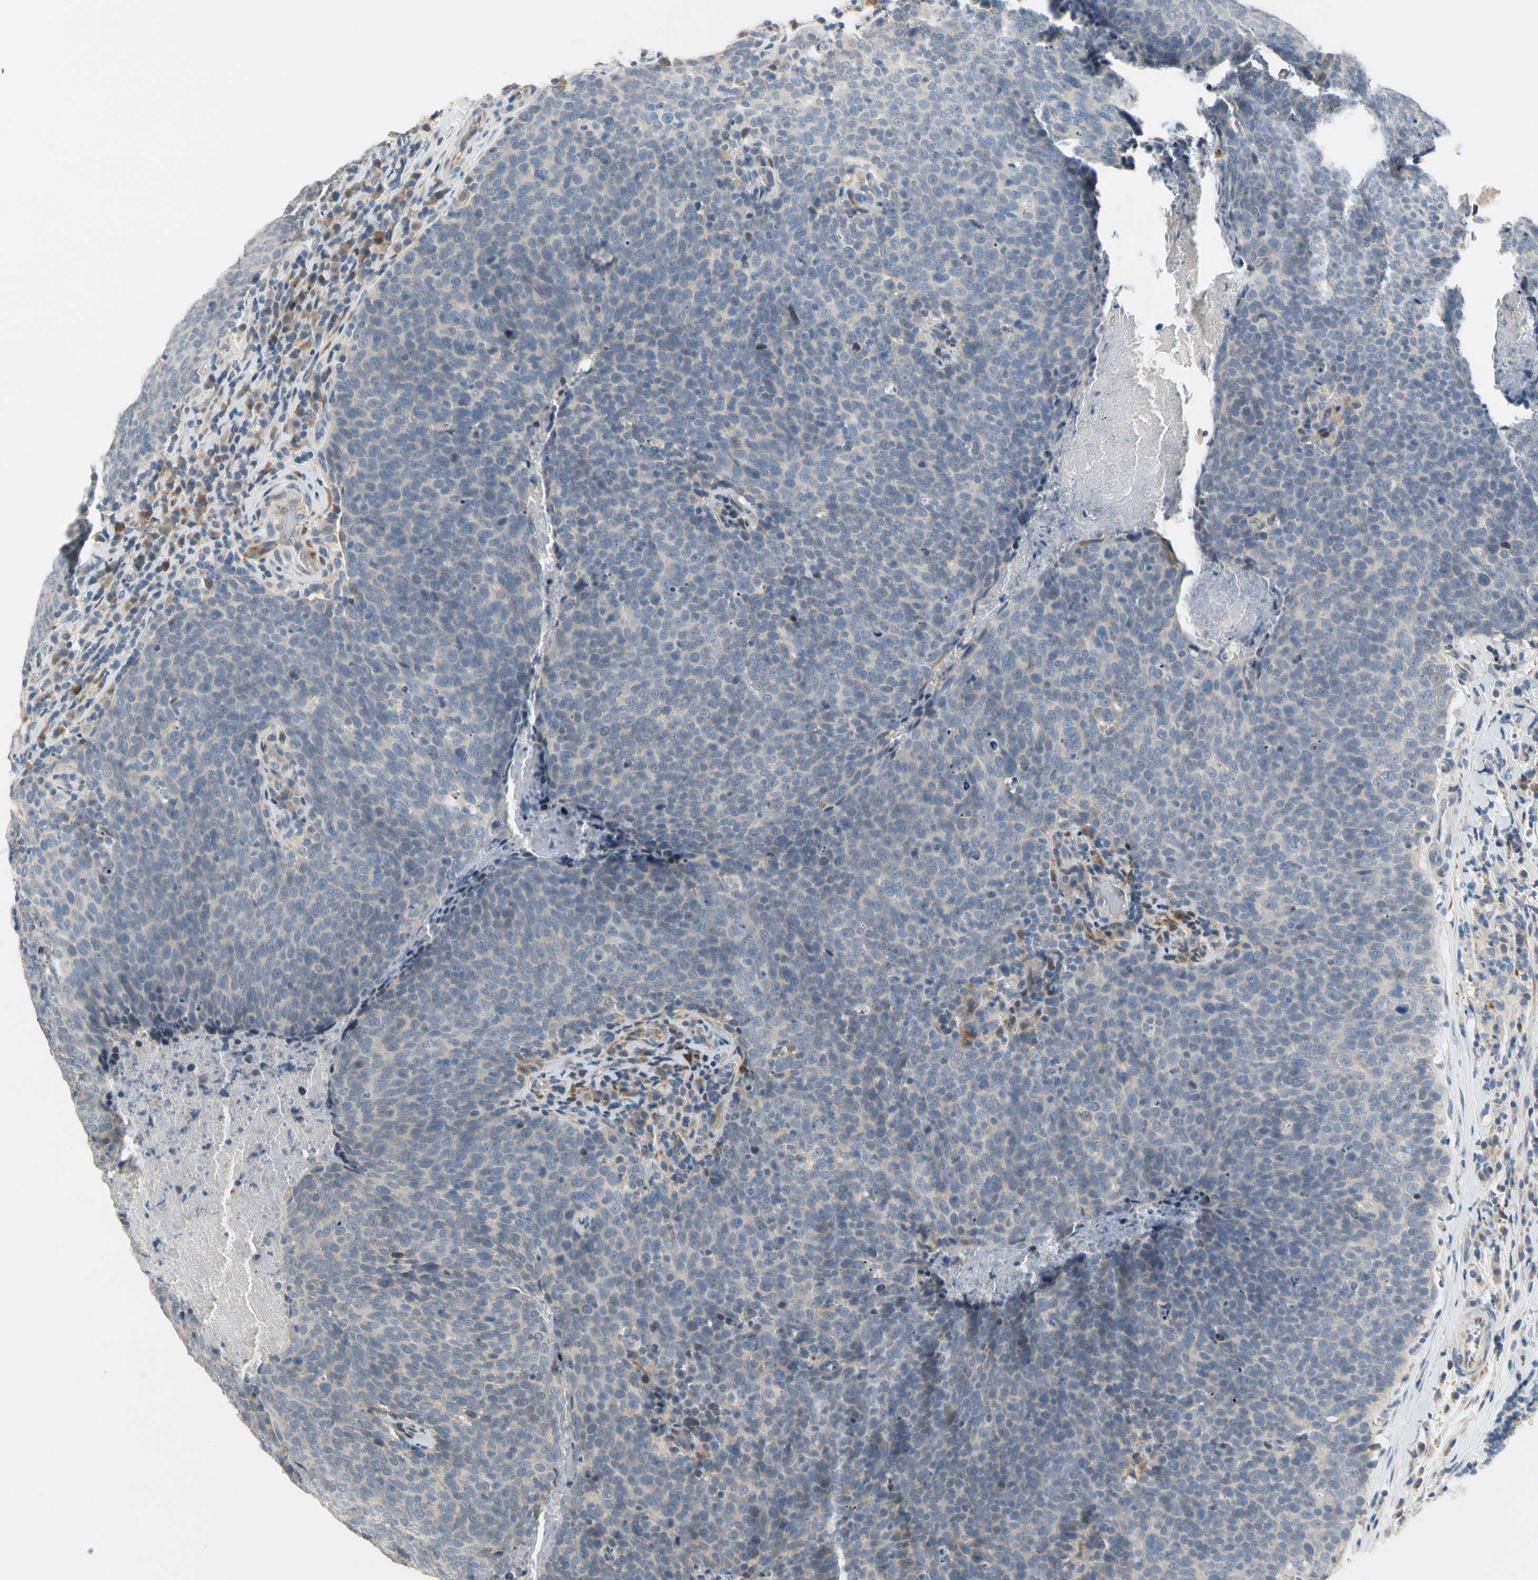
{"staining": {"intensity": "negative", "quantity": "none", "location": "none"}, "tissue": "head and neck cancer", "cell_type": "Tumor cells", "image_type": "cancer", "snomed": [{"axis": "morphology", "description": "Squamous cell carcinoma, NOS"}, {"axis": "morphology", "description": "Squamous cell carcinoma, metastatic, NOS"}, {"axis": "topography", "description": "Lymph node"}, {"axis": "topography", "description": "Head-Neck"}], "caption": "Head and neck cancer (squamous cell carcinoma) stained for a protein using immunohistochemistry displays no positivity tumor cells.", "gene": "PIP5K1B", "patient": {"sex": "male", "age": 62}}